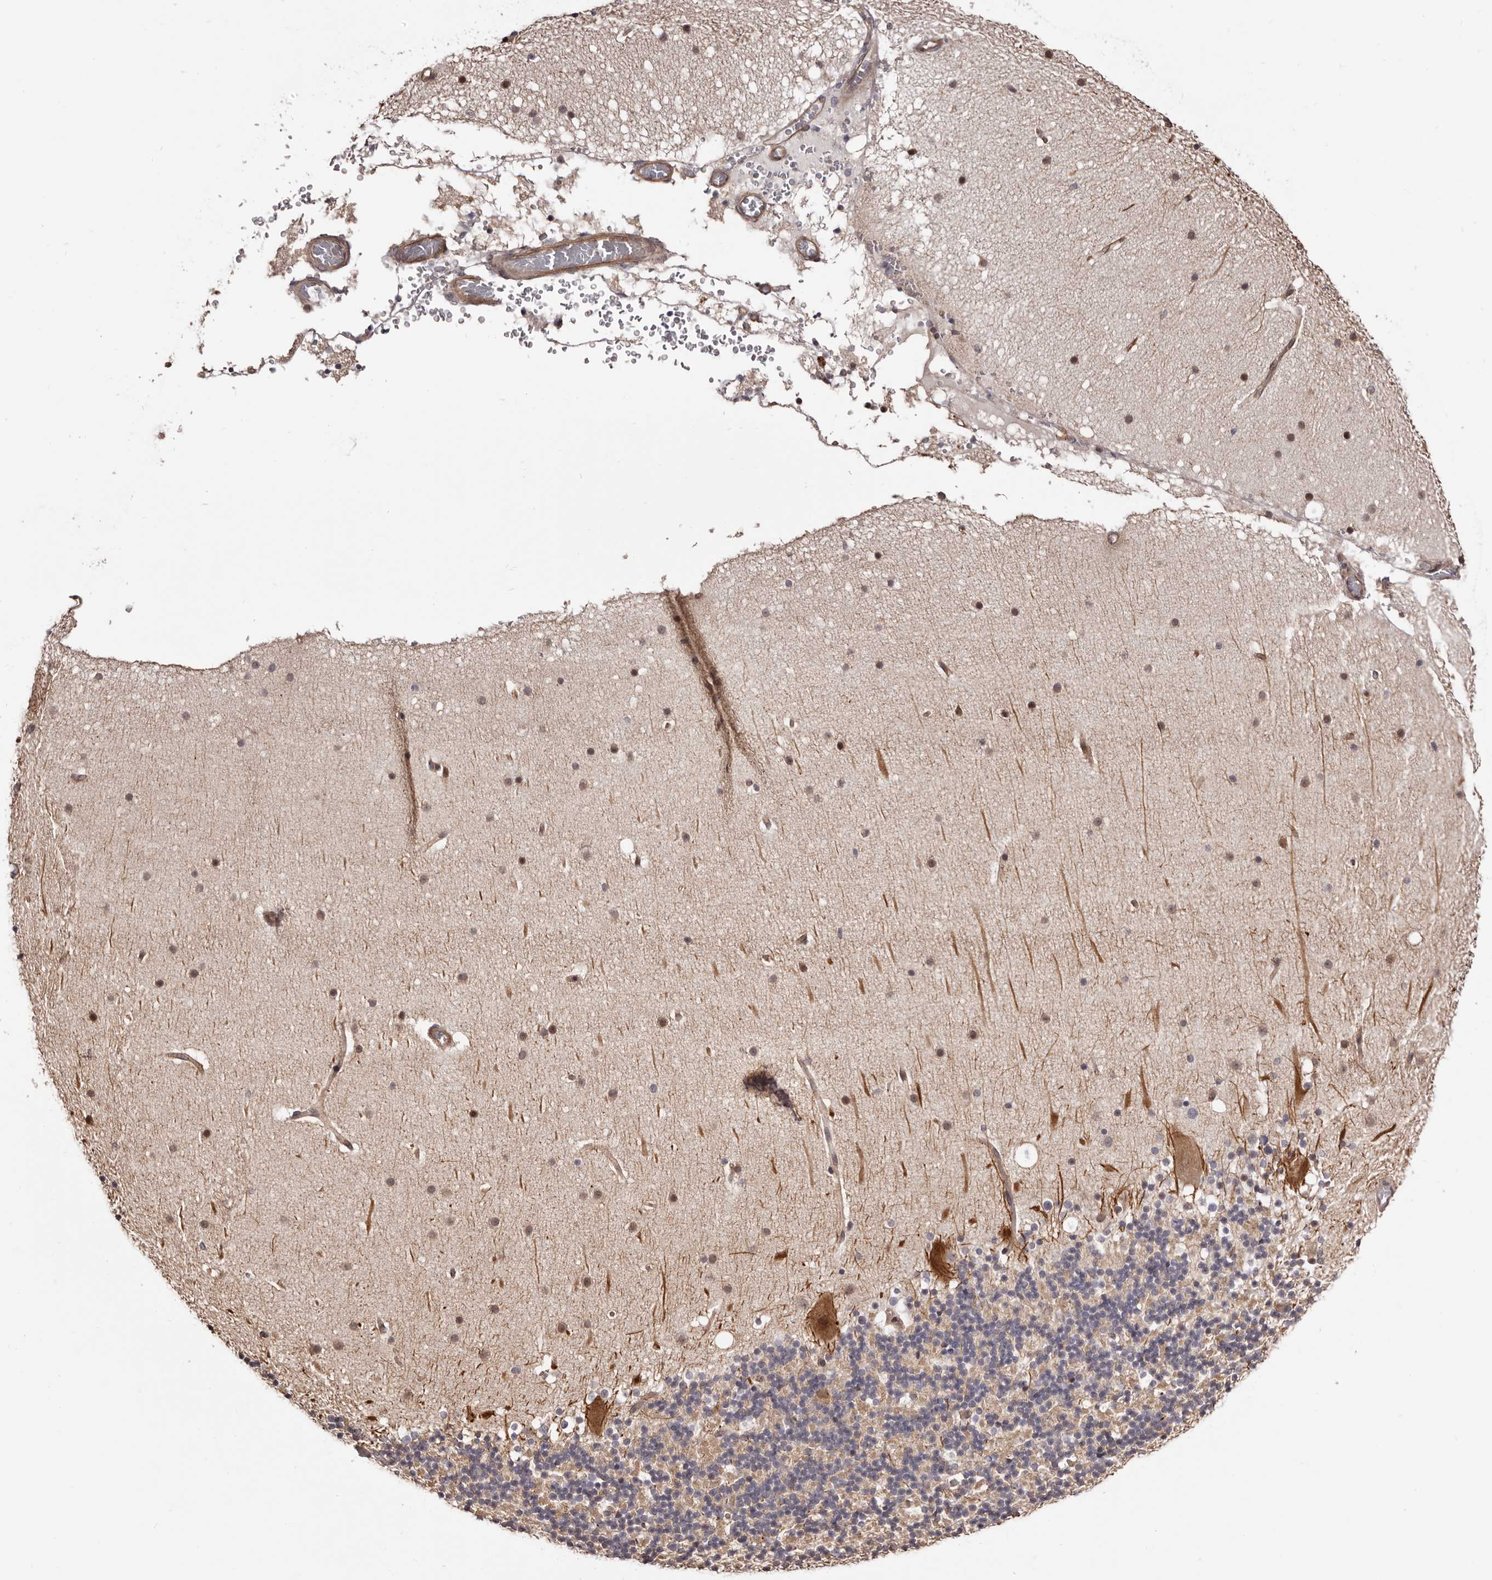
{"staining": {"intensity": "weak", "quantity": "<25%", "location": "cytoplasmic/membranous"}, "tissue": "cerebellum", "cell_type": "Cells in granular layer", "image_type": "normal", "snomed": [{"axis": "morphology", "description": "Normal tissue, NOS"}, {"axis": "topography", "description": "Cerebellum"}], "caption": "Immunohistochemistry of benign human cerebellum reveals no staining in cells in granular layer. Brightfield microscopy of immunohistochemistry (IHC) stained with DAB (brown) and hematoxylin (blue), captured at high magnification.", "gene": "NOL12", "patient": {"sex": "male", "age": 57}}